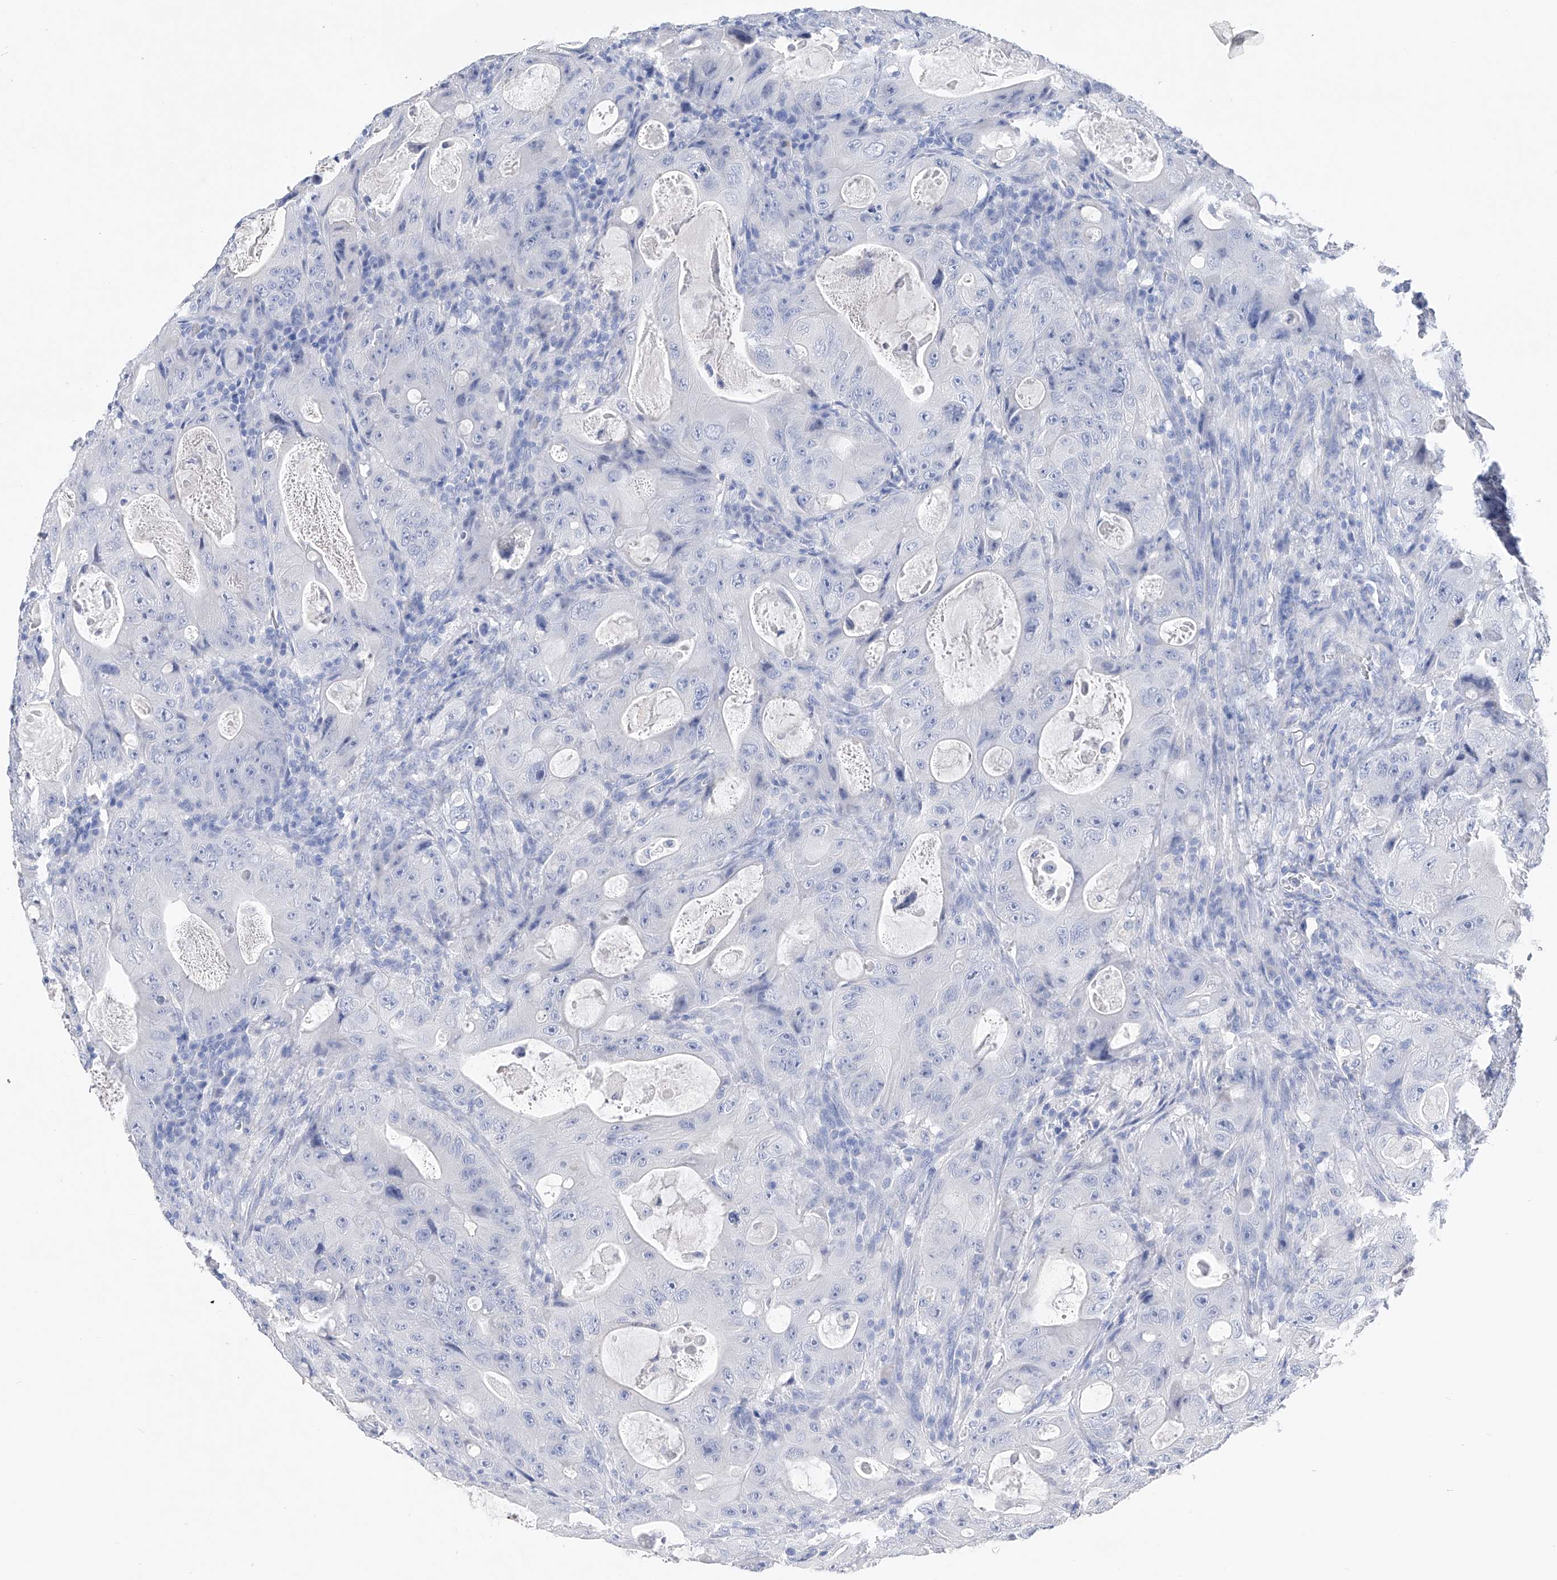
{"staining": {"intensity": "negative", "quantity": "none", "location": "none"}, "tissue": "colorectal cancer", "cell_type": "Tumor cells", "image_type": "cancer", "snomed": [{"axis": "morphology", "description": "Adenocarcinoma, NOS"}, {"axis": "topography", "description": "Colon"}], "caption": "An IHC photomicrograph of colorectal cancer (adenocarcinoma) is shown. There is no staining in tumor cells of colorectal cancer (adenocarcinoma).", "gene": "ADRA1A", "patient": {"sex": "female", "age": 46}}